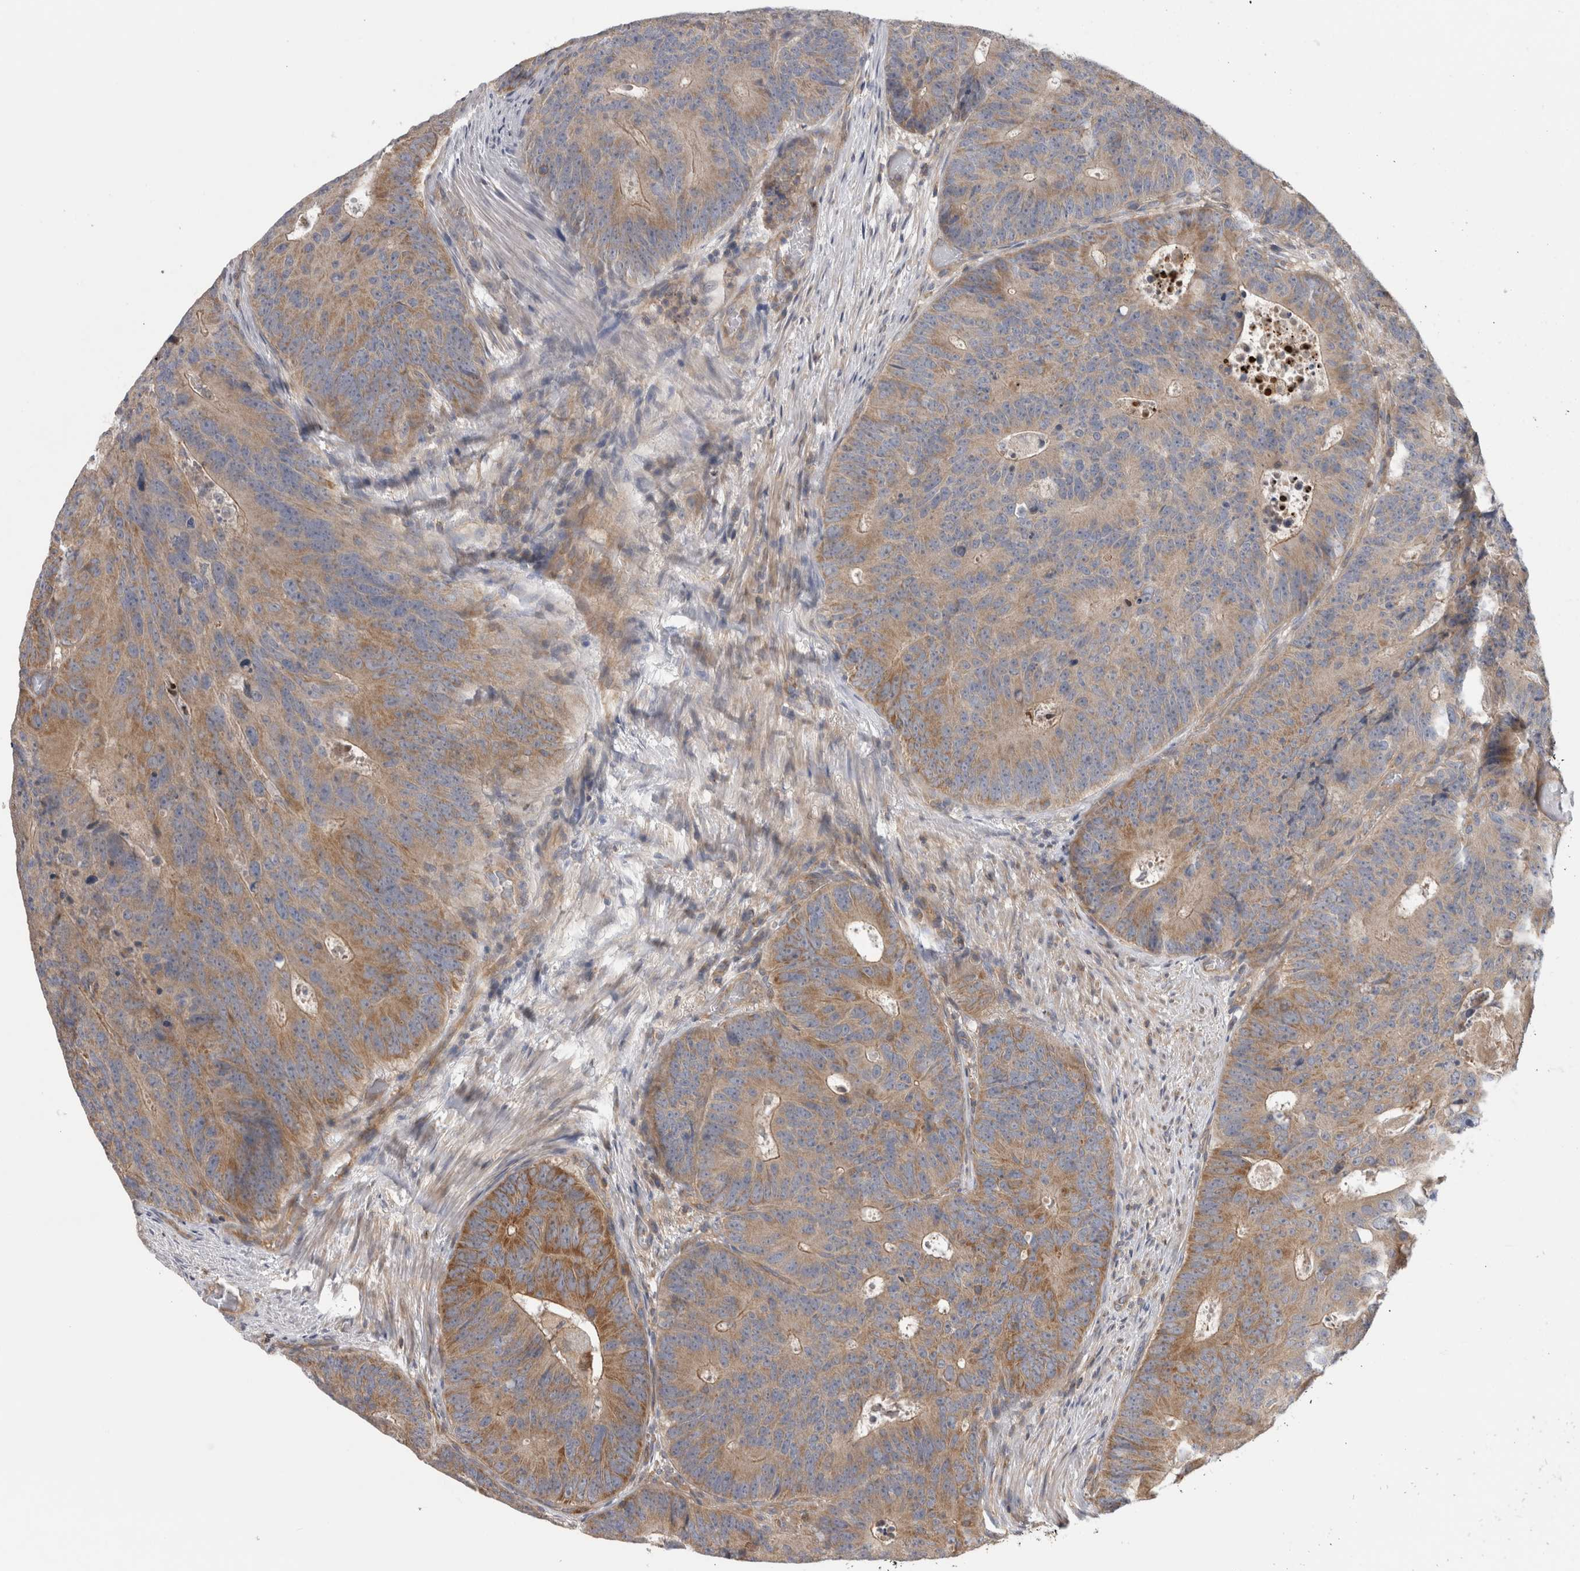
{"staining": {"intensity": "moderate", "quantity": ">75%", "location": "cytoplasmic/membranous"}, "tissue": "colorectal cancer", "cell_type": "Tumor cells", "image_type": "cancer", "snomed": [{"axis": "morphology", "description": "Adenocarcinoma, NOS"}, {"axis": "topography", "description": "Colon"}], "caption": "Colorectal cancer (adenocarcinoma) stained for a protein reveals moderate cytoplasmic/membranous positivity in tumor cells.", "gene": "GRIK2", "patient": {"sex": "male", "age": 87}}